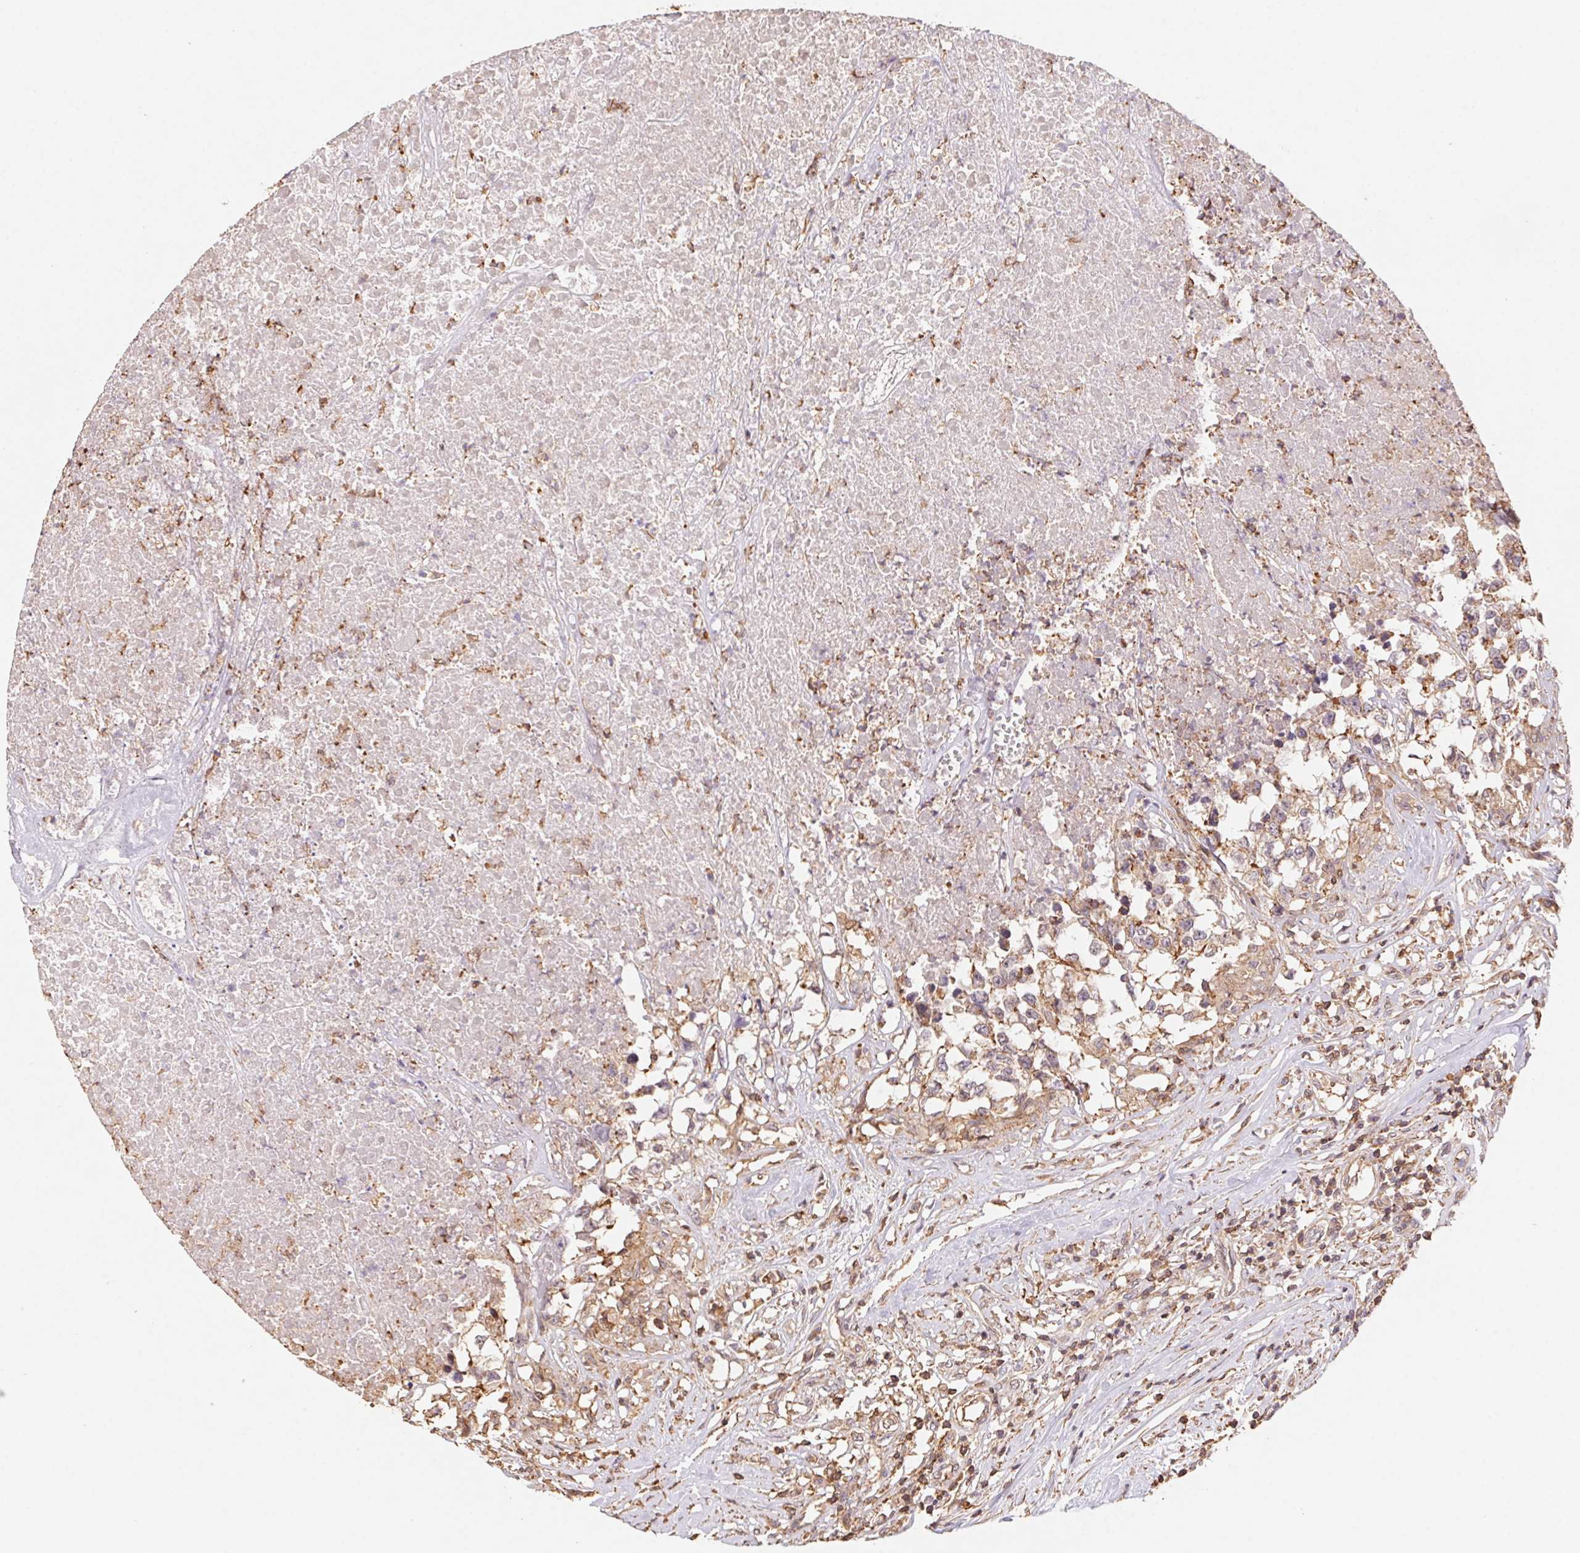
{"staining": {"intensity": "weak", "quantity": "25%-75%", "location": "cytoplasmic/membranous"}, "tissue": "testis cancer", "cell_type": "Tumor cells", "image_type": "cancer", "snomed": [{"axis": "morphology", "description": "Carcinoma, Embryonal, NOS"}, {"axis": "topography", "description": "Testis"}], "caption": "Tumor cells demonstrate weak cytoplasmic/membranous expression in about 25%-75% of cells in testis cancer (embryonal carcinoma).", "gene": "ATG10", "patient": {"sex": "male", "age": 83}}